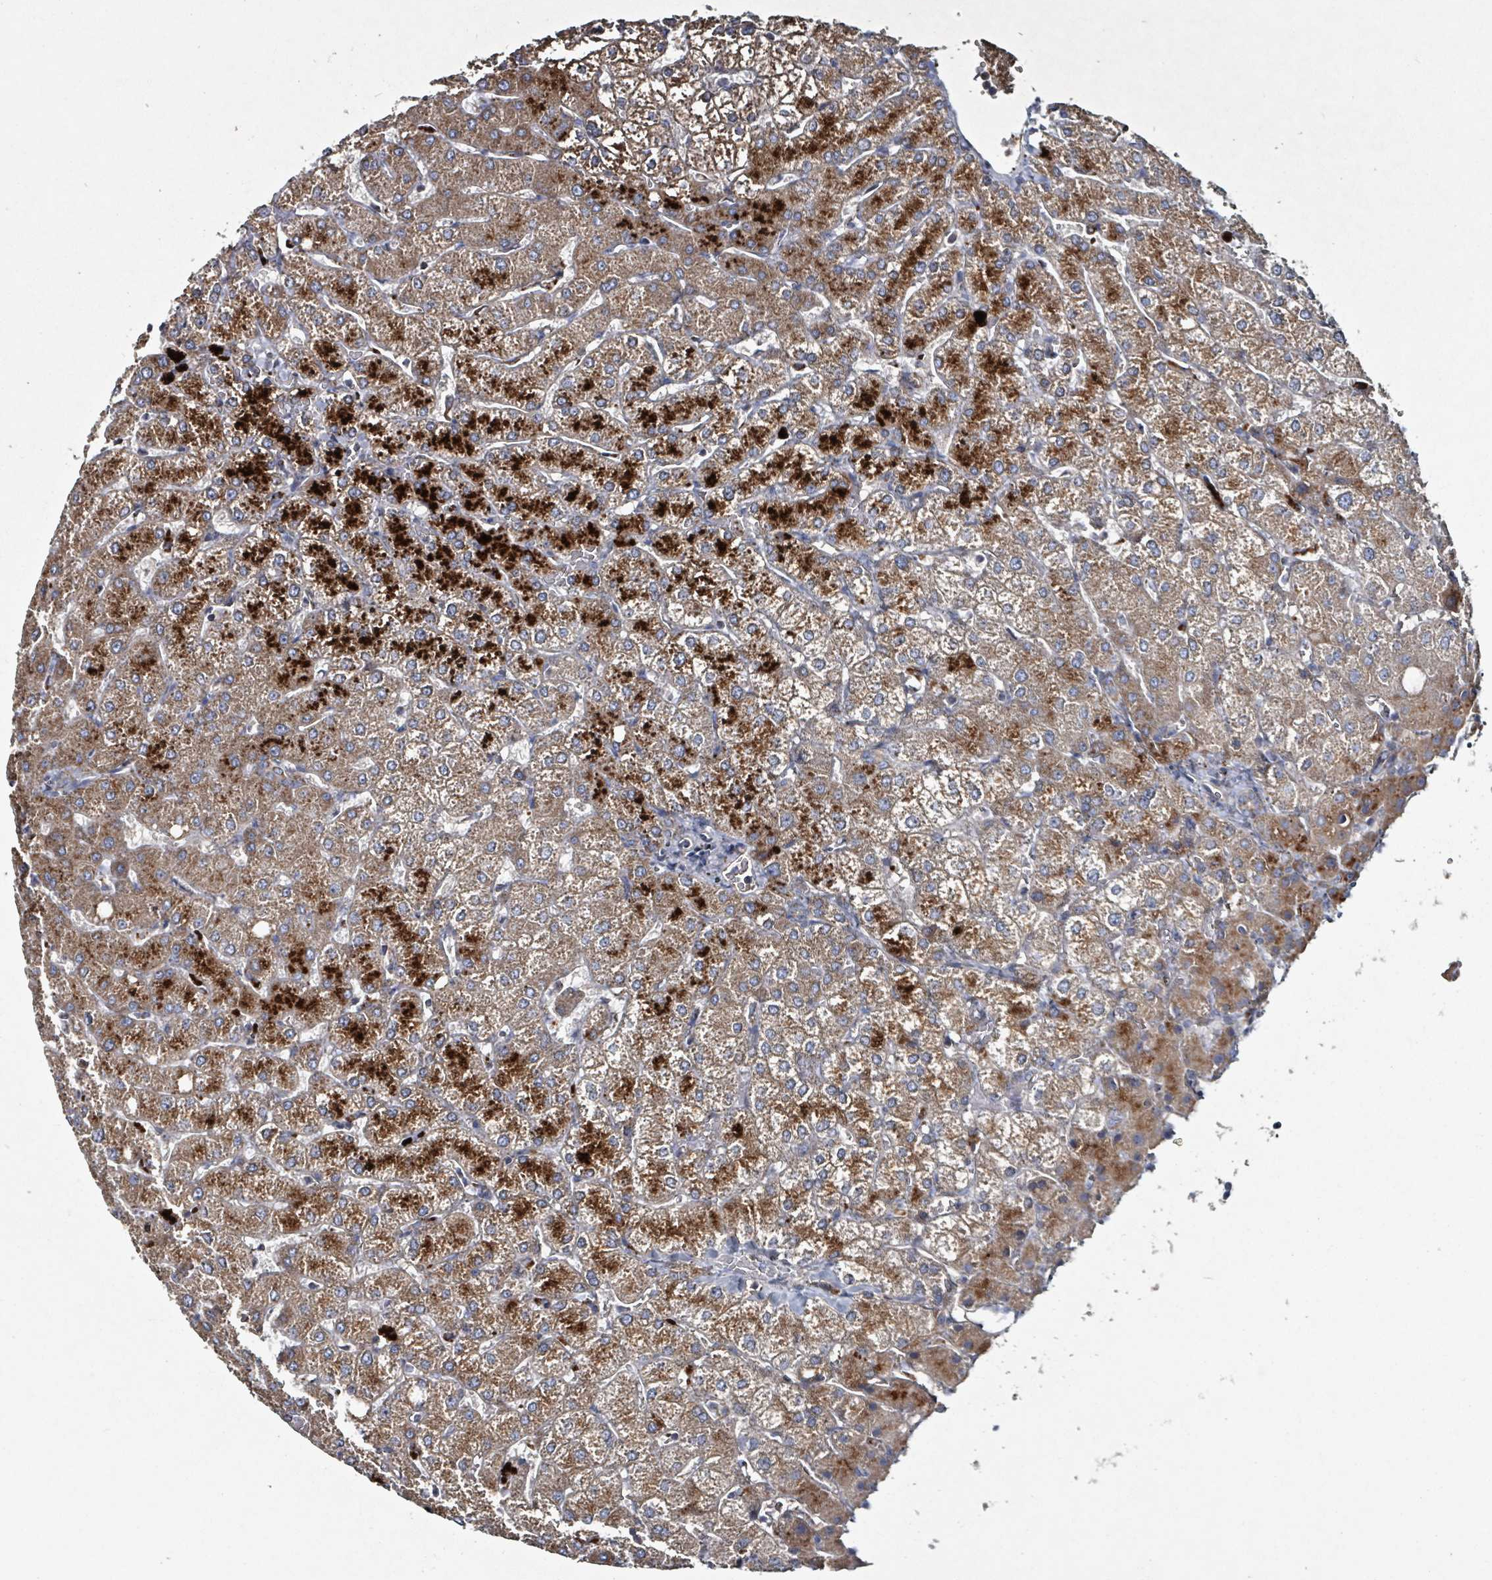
{"staining": {"intensity": "weak", "quantity": "<25%", "location": "cytoplasmic/membranous"}, "tissue": "liver", "cell_type": "Cholangiocytes", "image_type": "normal", "snomed": [{"axis": "morphology", "description": "Normal tissue, NOS"}, {"axis": "topography", "description": "Liver"}], "caption": "Histopathology image shows no protein positivity in cholangiocytes of normal liver.", "gene": "ABHD18", "patient": {"sex": "female", "age": 54}}